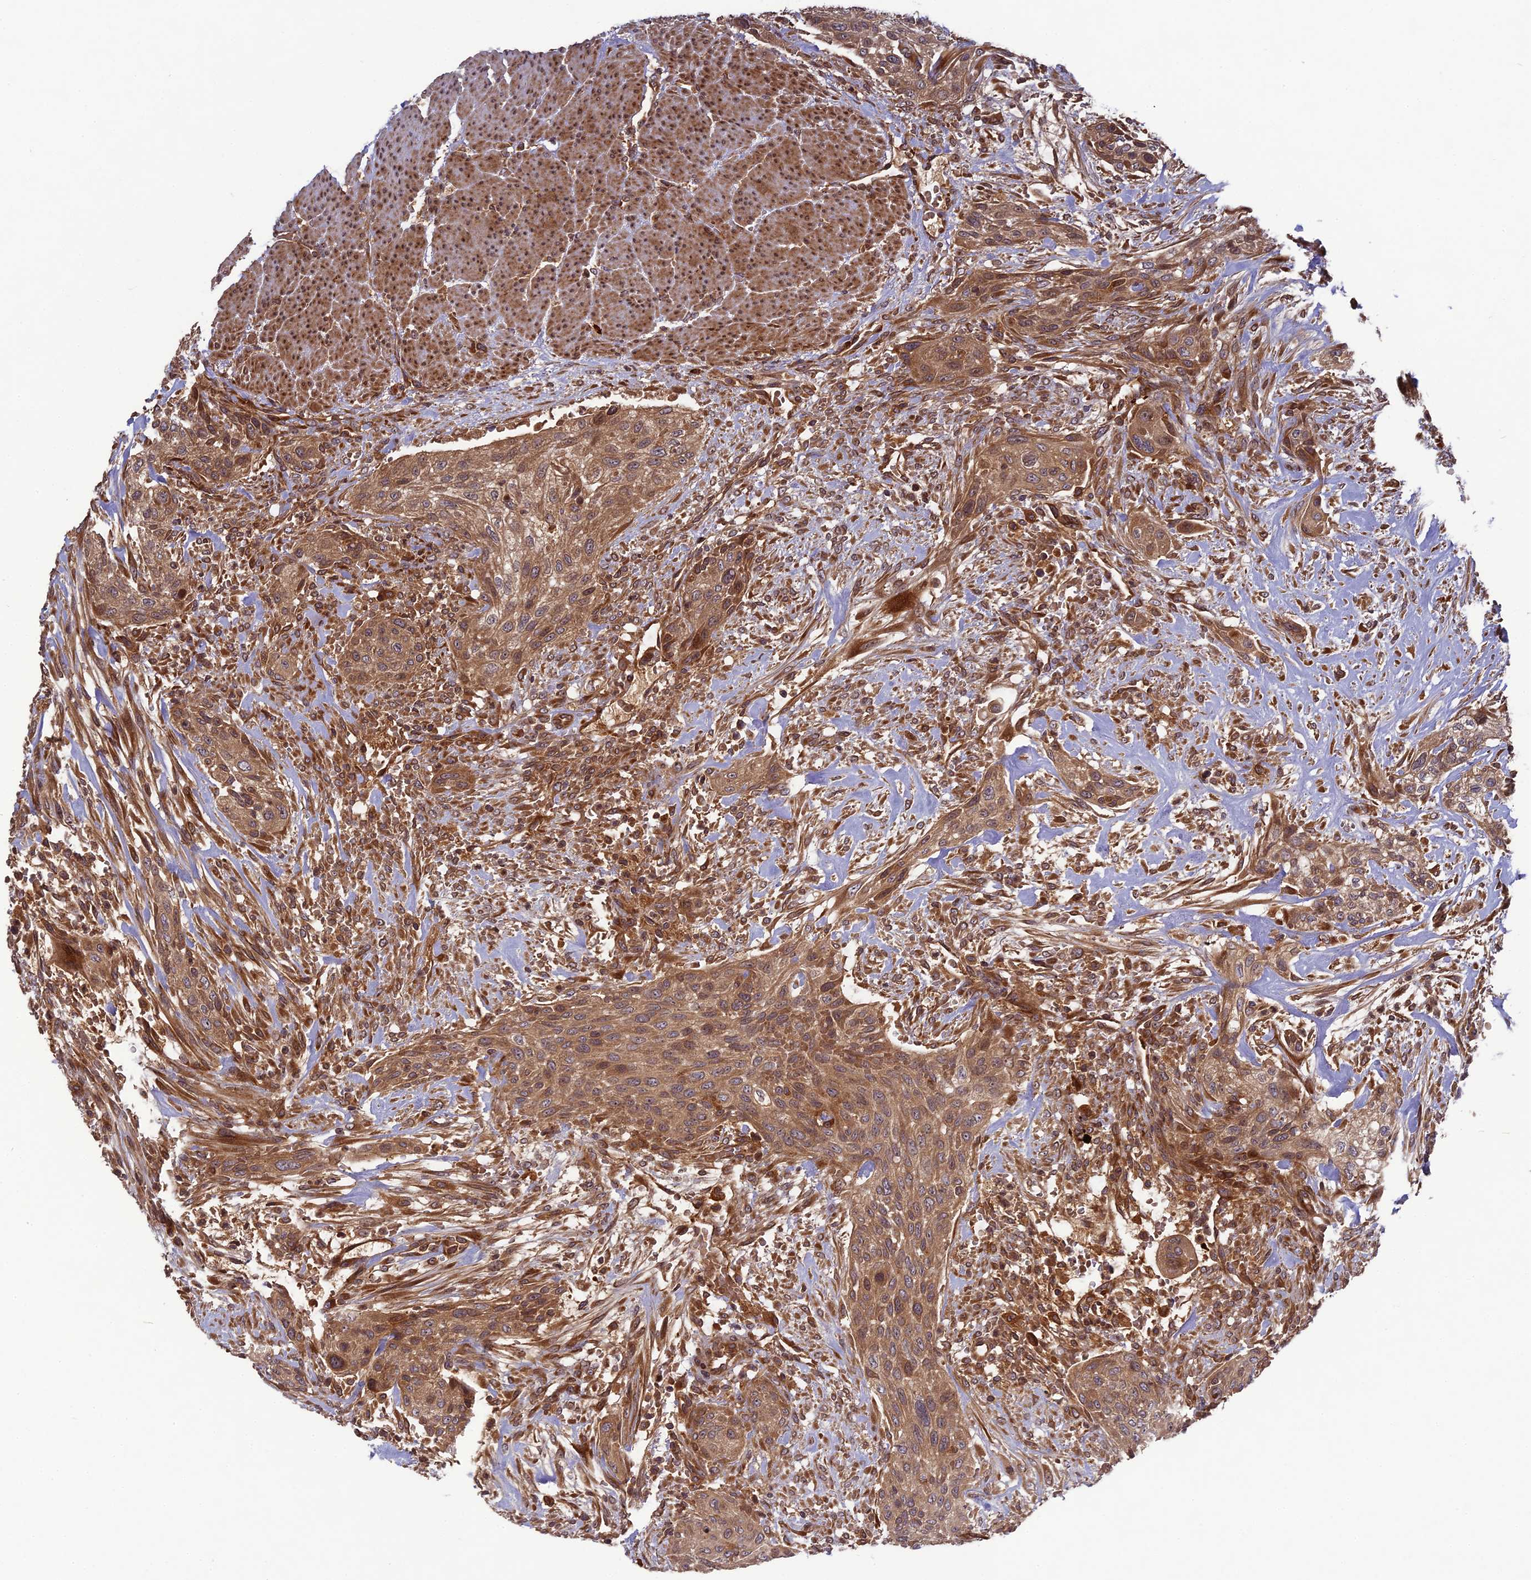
{"staining": {"intensity": "moderate", "quantity": ">75%", "location": "cytoplasmic/membranous"}, "tissue": "urothelial cancer", "cell_type": "Tumor cells", "image_type": "cancer", "snomed": [{"axis": "morphology", "description": "Urothelial carcinoma, High grade"}, {"axis": "topography", "description": "Urinary bladder"}], "caption": "Immunohistochemistry (IHC) of urothelial cancer shows medium levels of moderate cytoplasmic/membranous staining in about >75% of tumor cells.", "gene": "TMUB2", "patient": {"sex": "male", "age": 35}}